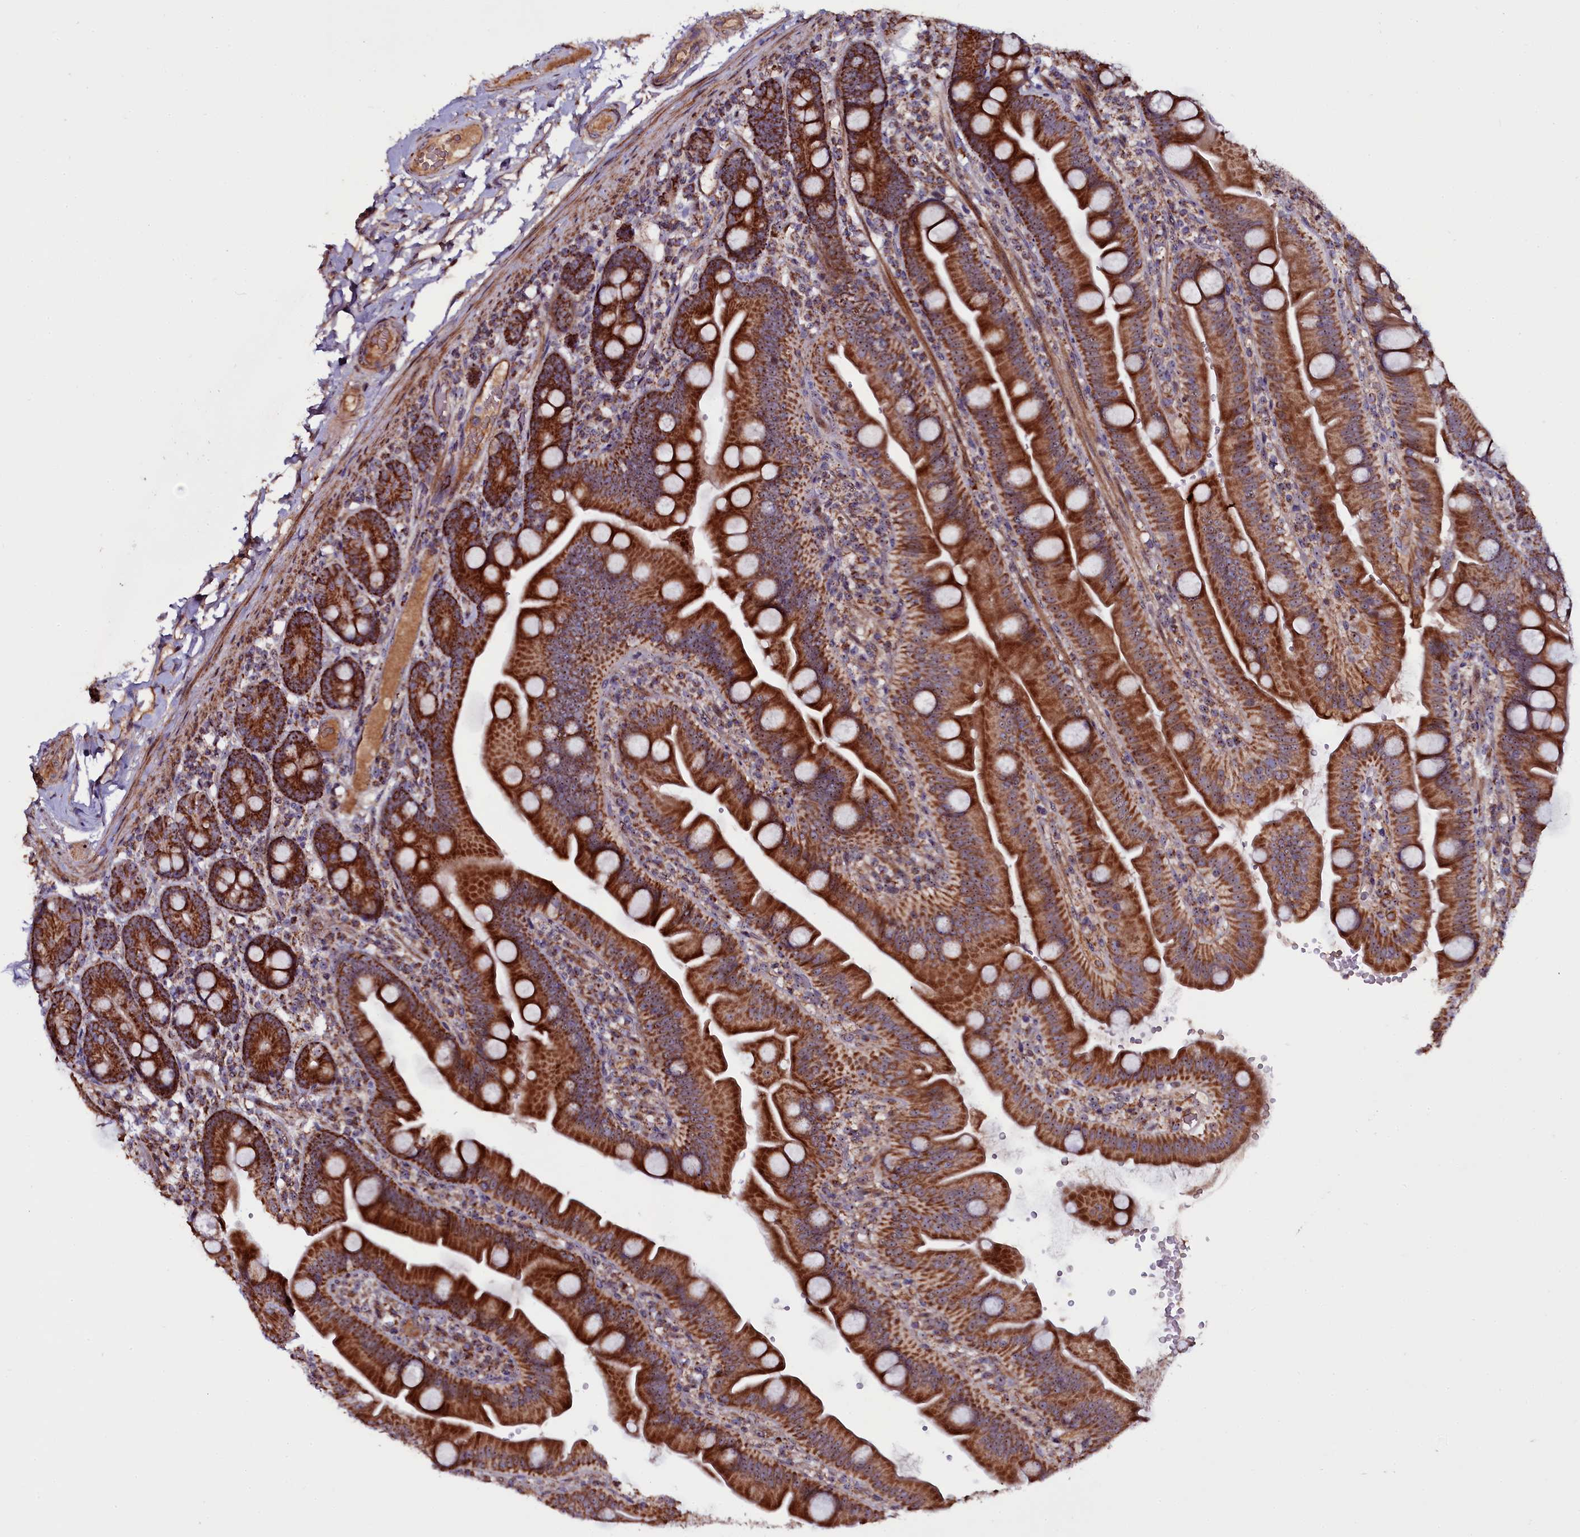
{"staining": {"intensity": "strong", "quantity": ">75%", "location": "cytoplasmic/membranous"}, "tissue": "small intestine", "cell_type": "Glandular cells", "image_type": "normal", "snomed": [{"axis": "morphology", "description": "Normal tissue, NOS"}, {"axis": "topography", "description": "Small intestine"}], "caption": "Immunohistochemistry (IHC) (DAB (3,3'-diaminobenzidine)) staining of benign small intestine demonstrates strong cytoplasmic/membranous protein positivity in about >75% of glandular cells. The protein is shown in brown color, while the nuclei are stained blue.", "gene": "NAA80", "patient": {"sex": "female", "age": 68}}